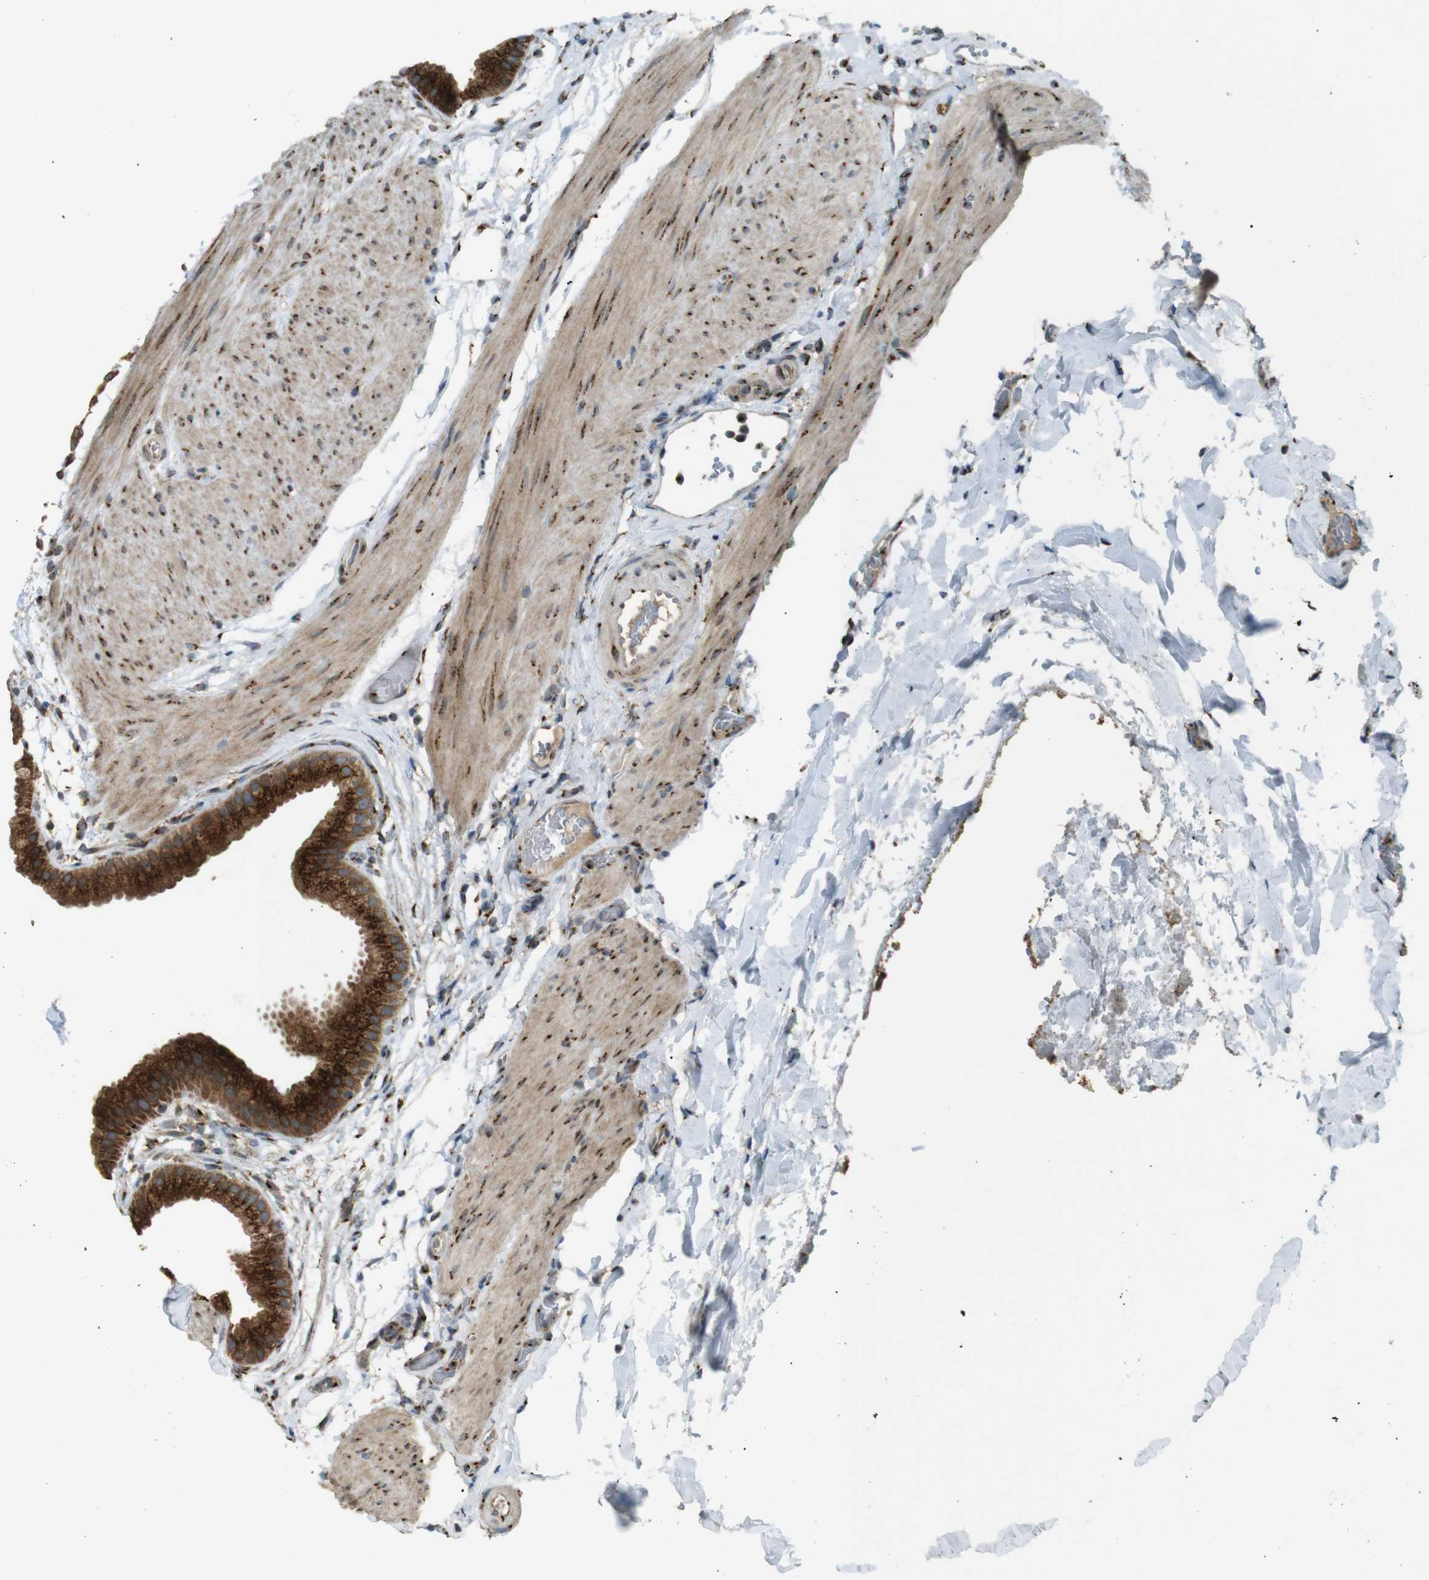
{"staining": {"intensity": "strong", "quantity": ">75%", "location": "cytoplasmic/membranous"}, "tissue": "gallbladder", "cell_type": "Glandular cells", "image_type": "normal", "snomed": [{"axis": "morphology", "description": "Normal tissue, NOS"}, {"axis": "topography", "description": "Gallbladder"}], "caption": "High-power microscopy captured an immunohistochemistry (IHC) photomicrograph of benign gallbladder, revealing strong cytoplasmic/membranous expression in approximately >75% of glandular cells. (DAB (3,3'-diaminobenzidine) IHC, brown staining for protein, blue staining for nuclei).", "gene": "TMED4", "patient": {"sex": "female", "age": 64}}